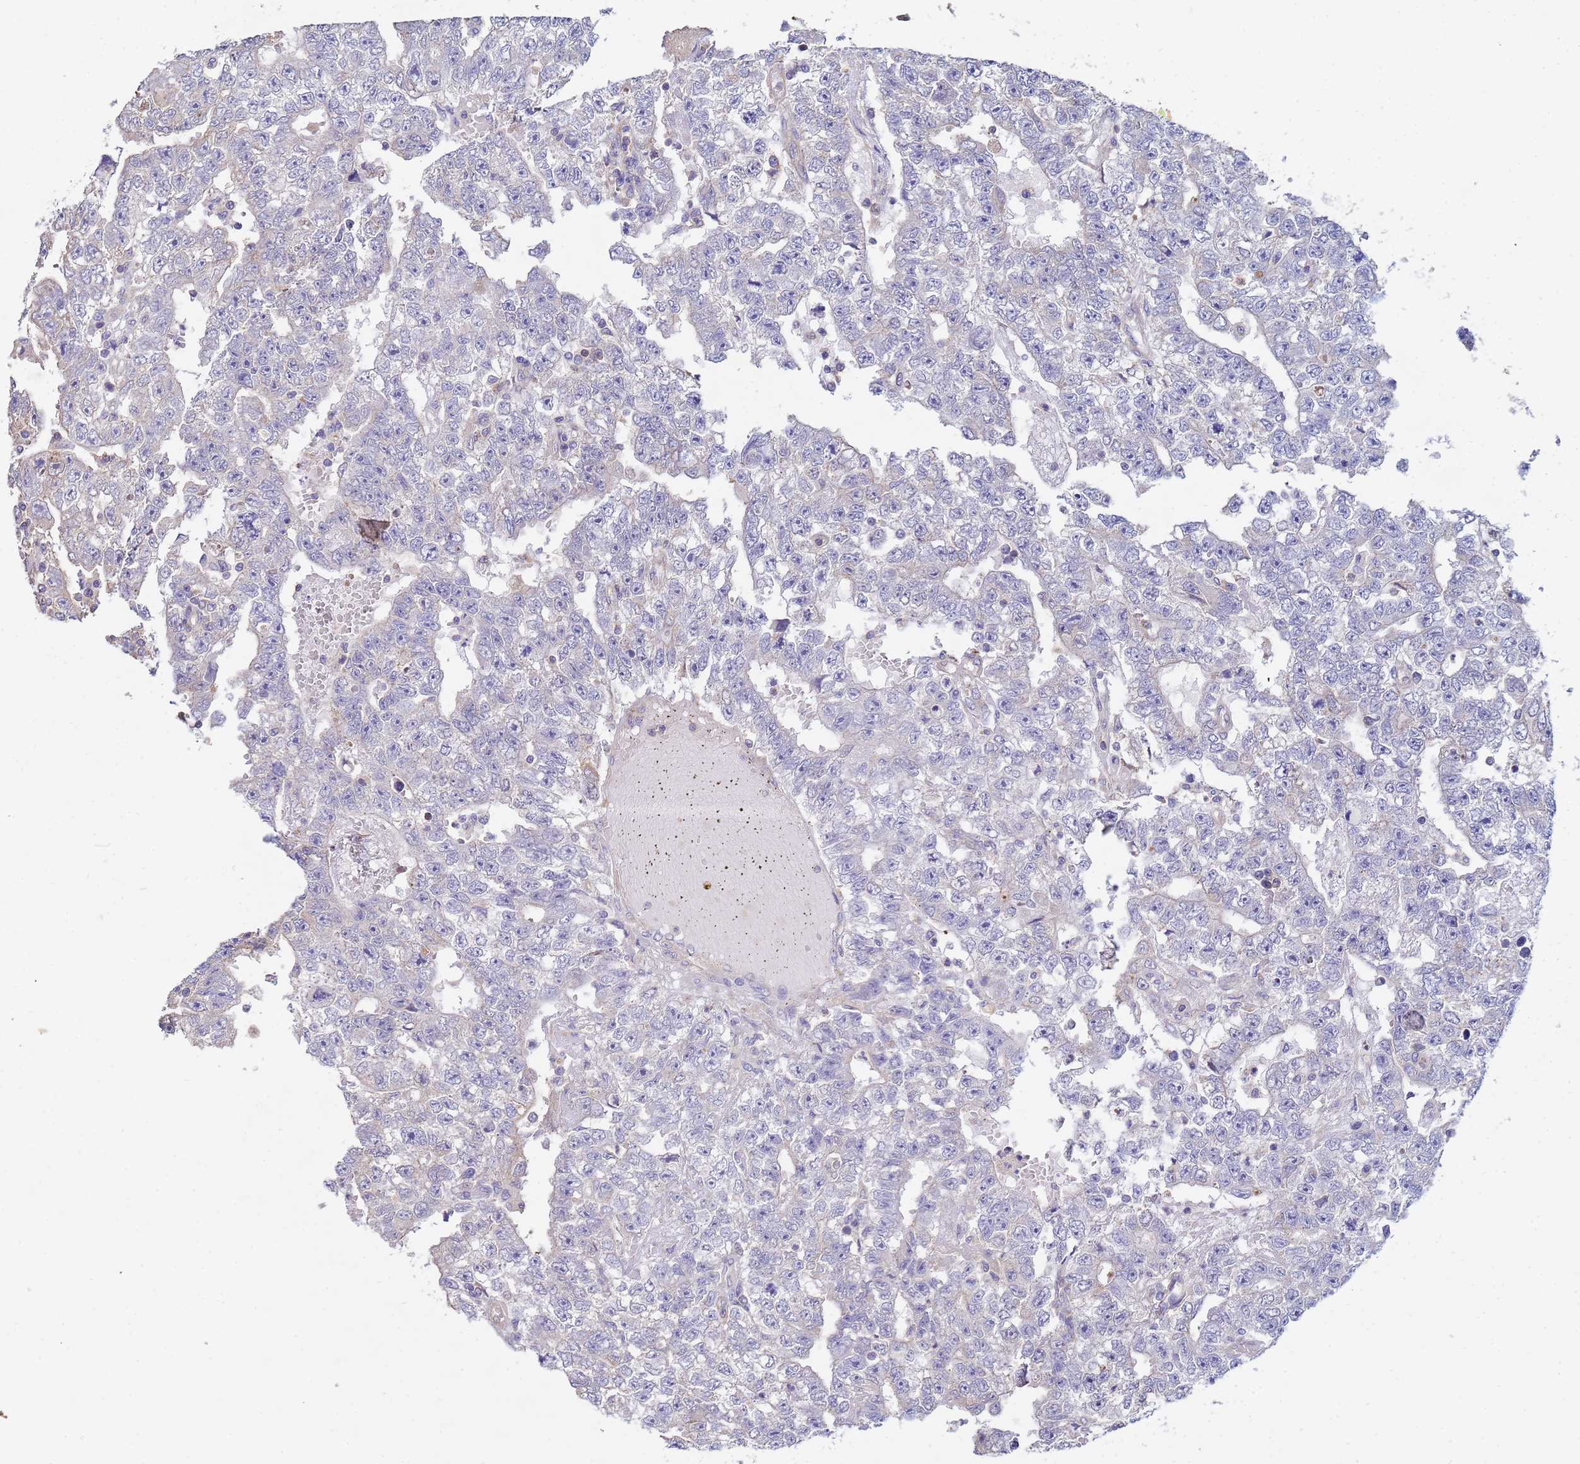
{"staining": {"intensity": "negative", "quantity": "none", "location": "none"}, "tissue": "testis cancer", "cell_type": "Tumor cells", "image_type": "cancer", "snomed": [{"axis": "morphology", "description": "Carcinoma, Embryonal, NOS"}, {"axis": "topography", "description": "Testis"}], "caption": "This is a micrograph of immunohistochemistry staining of embryonal carcinoma (testis), which shows no expression in tumor cells.", "gene": "CDC34", "patient": {"sex": "male", "age": 25}}